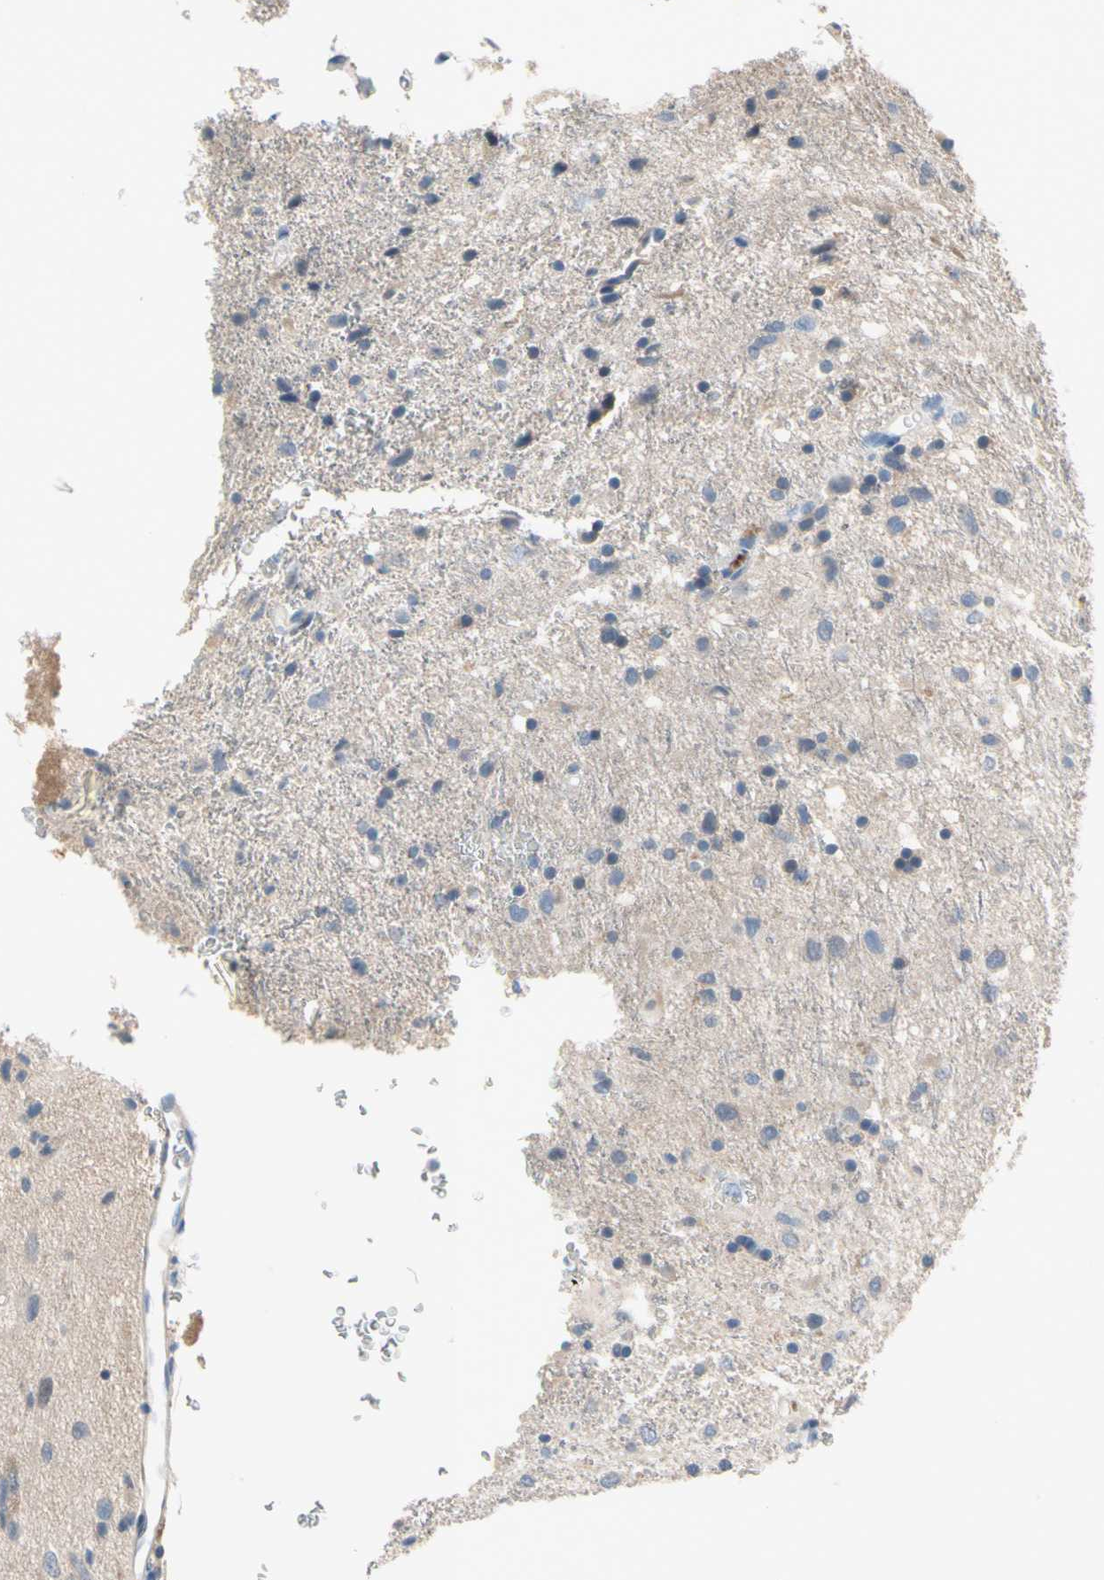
{"staining": {"intensity": "negative", "quantity": "none", "location": "none"}, "tissue": "glioma", "cell_type": "Tumor cells", "image_type": "cancer", "snomed": [{"axis": "morphology", "description": "Glioma, malignant, Low grade"}, {"axis": "topography", "description": "Brain"}], "caption": "IHC of human malignant glioma (low-grade) exhibits no expression in tumor cells.", "gene": "MARK1", "patient": {"sex": "male", "age": 77}}